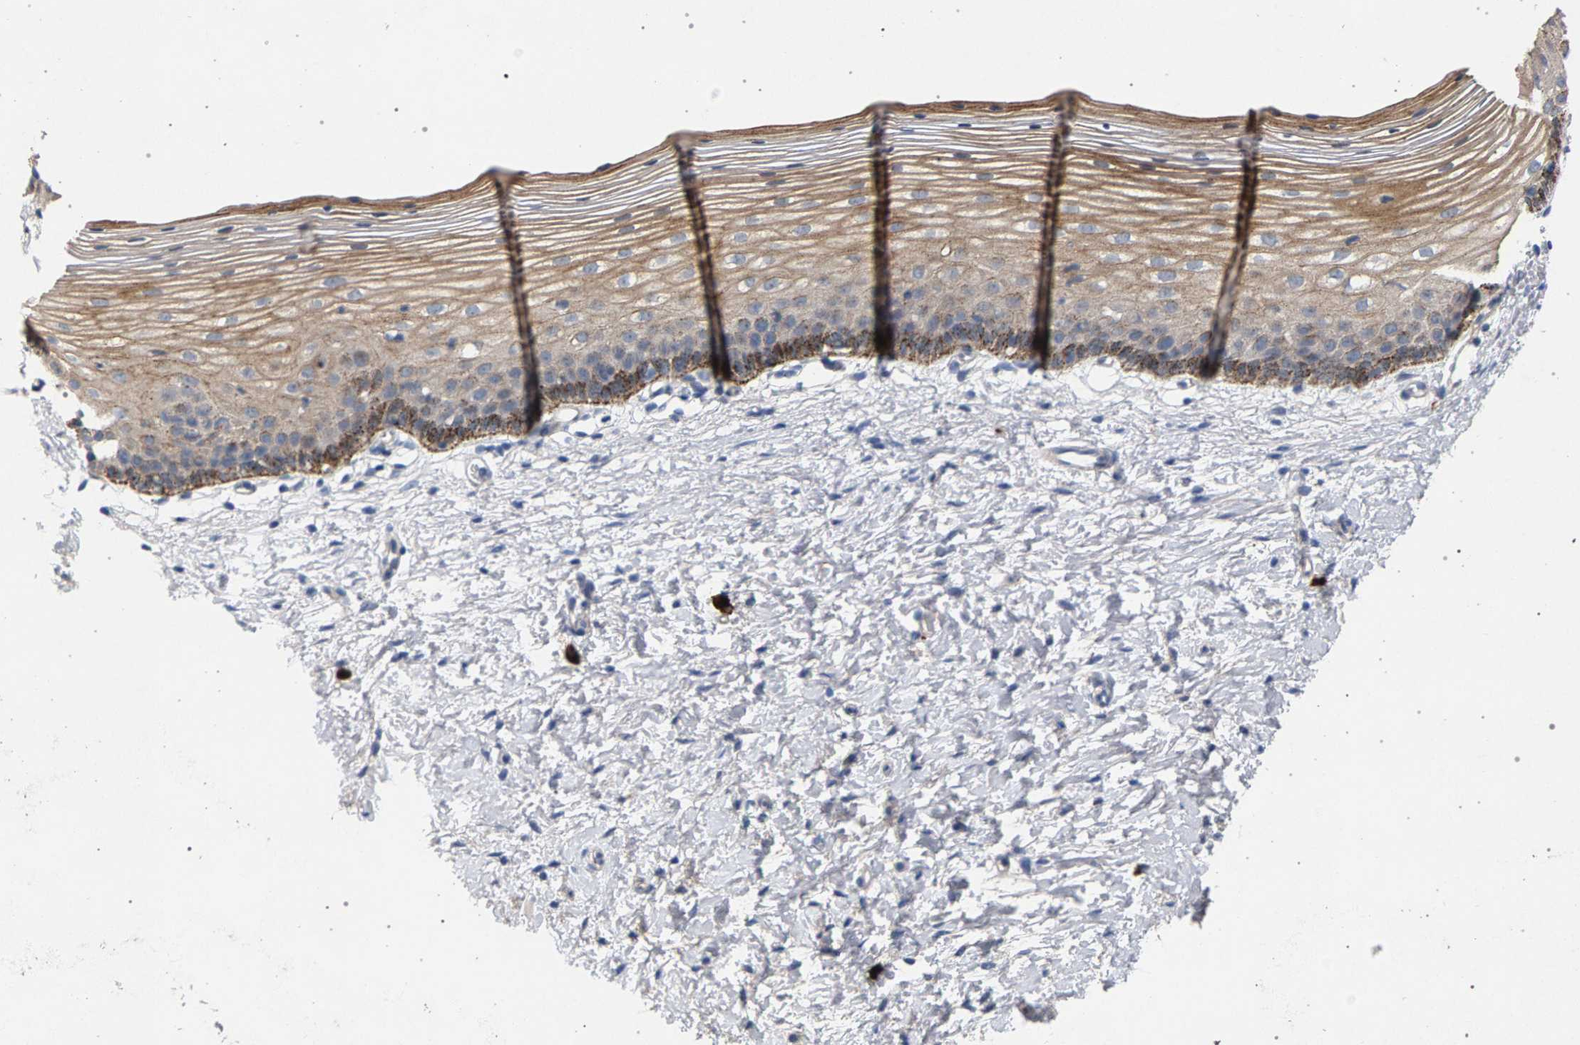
{"staining": {"intensity": "weak", "quantity": "<25%", "location": "cytoplasmic/membranous"}, "tissue": "cervix", "cell_type": "Glandular cells", "image_type": "normal", "snomed": [{"axis": "morphology", "description": "Normal tissue, NOS"}, {"axis": "topography", "description": "Cervix"}], "caption": "Human cervix stained for a protein using immunohistochemistry (IHC) shows no positivity in glandular cells.", "gene": "MAMDC2", "patient": {"sex": "female", "age": 72}}